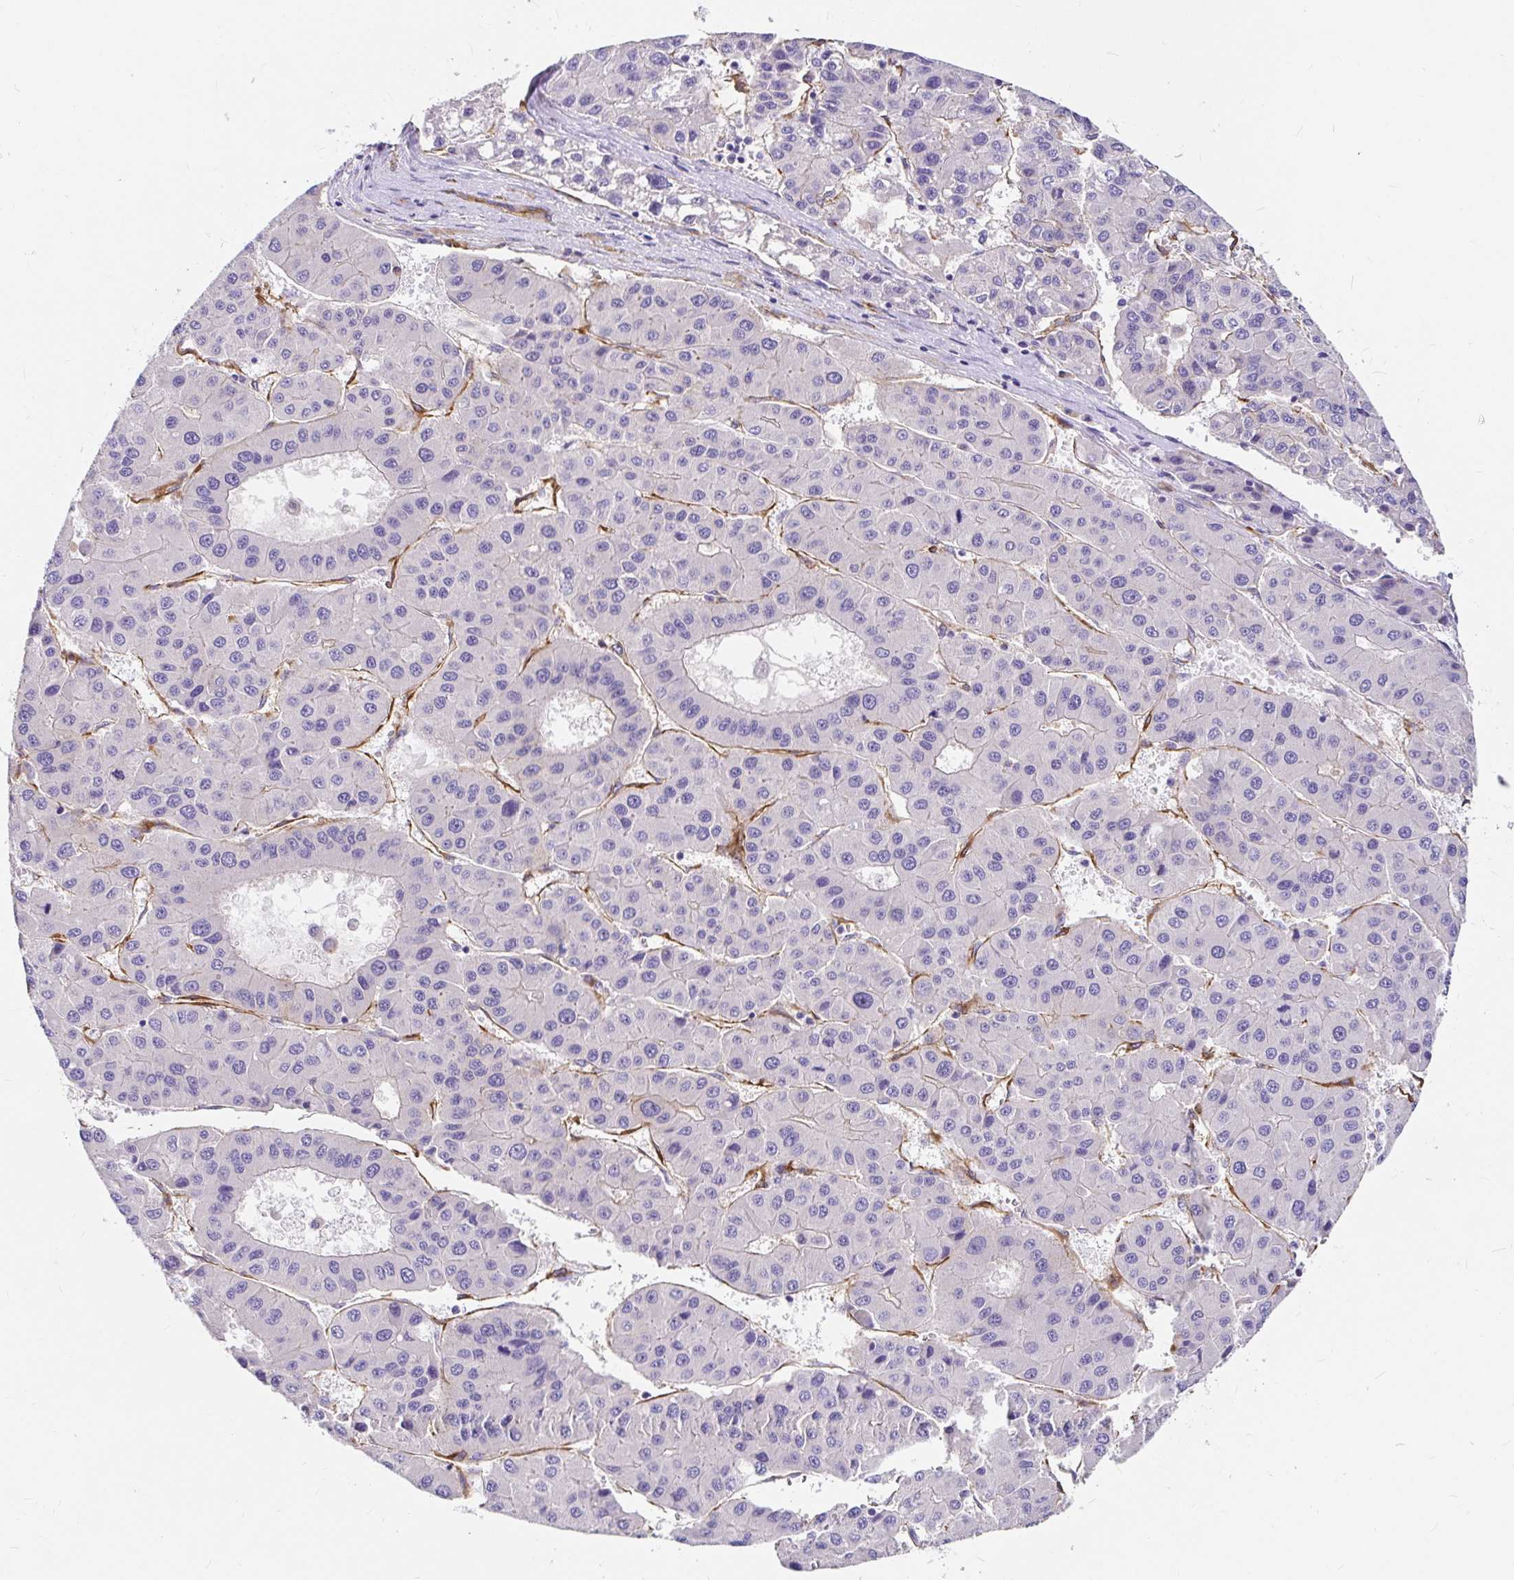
{"staining": {"intensity": "negative", "quantity": "none", "location": "none"}, "tissue": "liver cancer", "cell_type": "Tumor cells", "image_type": "cancer", "snomed": [{"axis": "morphology", "description": "Carcinoma, Hepatocellular, NOS"}, {"axis": "topography", "description": "Liver"}], "caption": "Tumor cells show no significant expression in hepatocellular carcinoma (liver).", "gene": "MYO1B", "patient": {"sex": "male", "age": 73}}